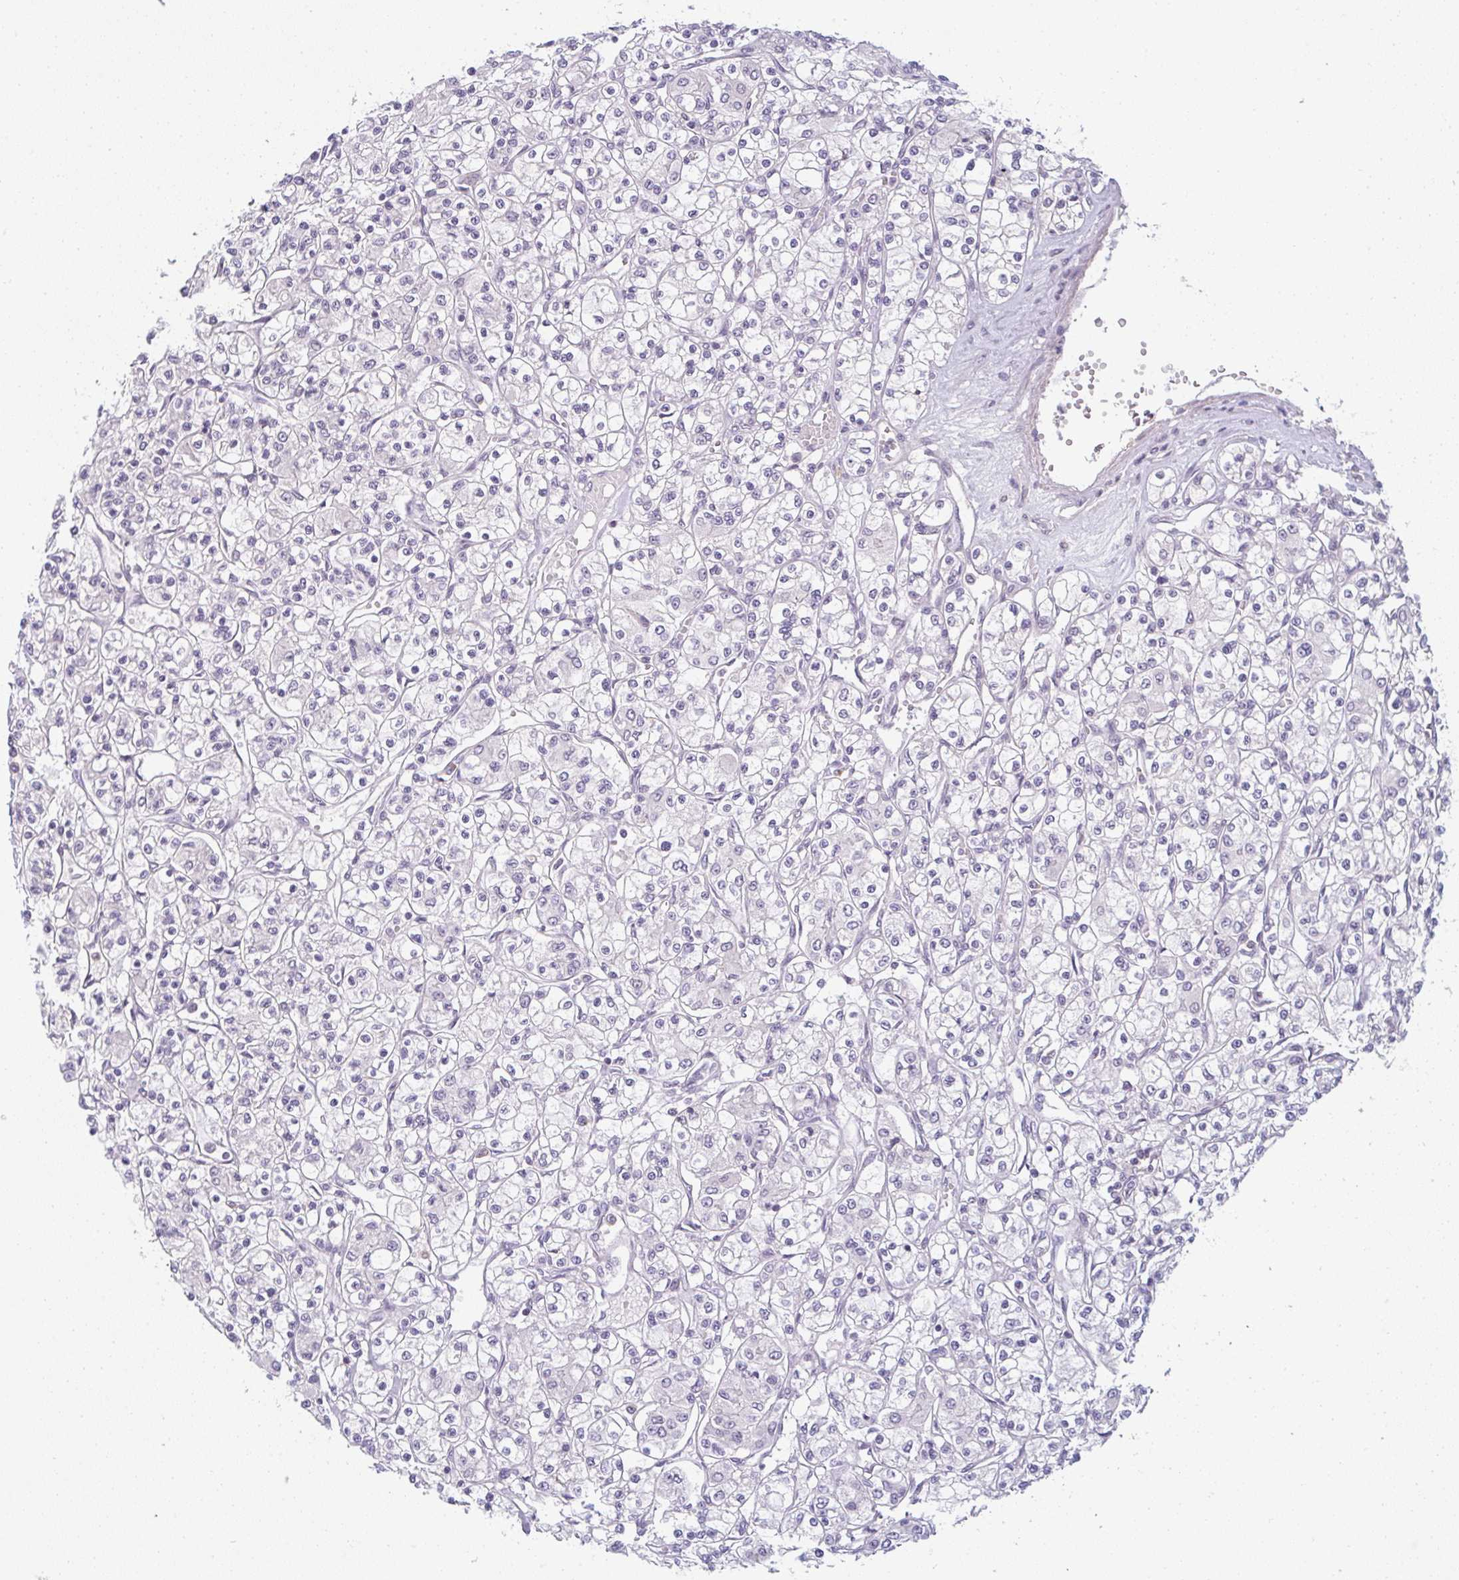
{"staining": {"intensity": "negative", "quantity": "none", "location": "none"}, "tissue": "renal cancer", "cell_type": "Tumor cells", "image_type": "cancer", "snomed": [{"axis": "morphology", "description": "Adenocarcinoma, NOS"}, {"axis": "topography", "description": "Kidney"}], "caption": "Adenocarcinoma (renal) was stained to show a protein in brown. There is no significant expression in tumor cells.", "gene": "PPFIA4", "patient": {"sex": "female", "age": 59}}